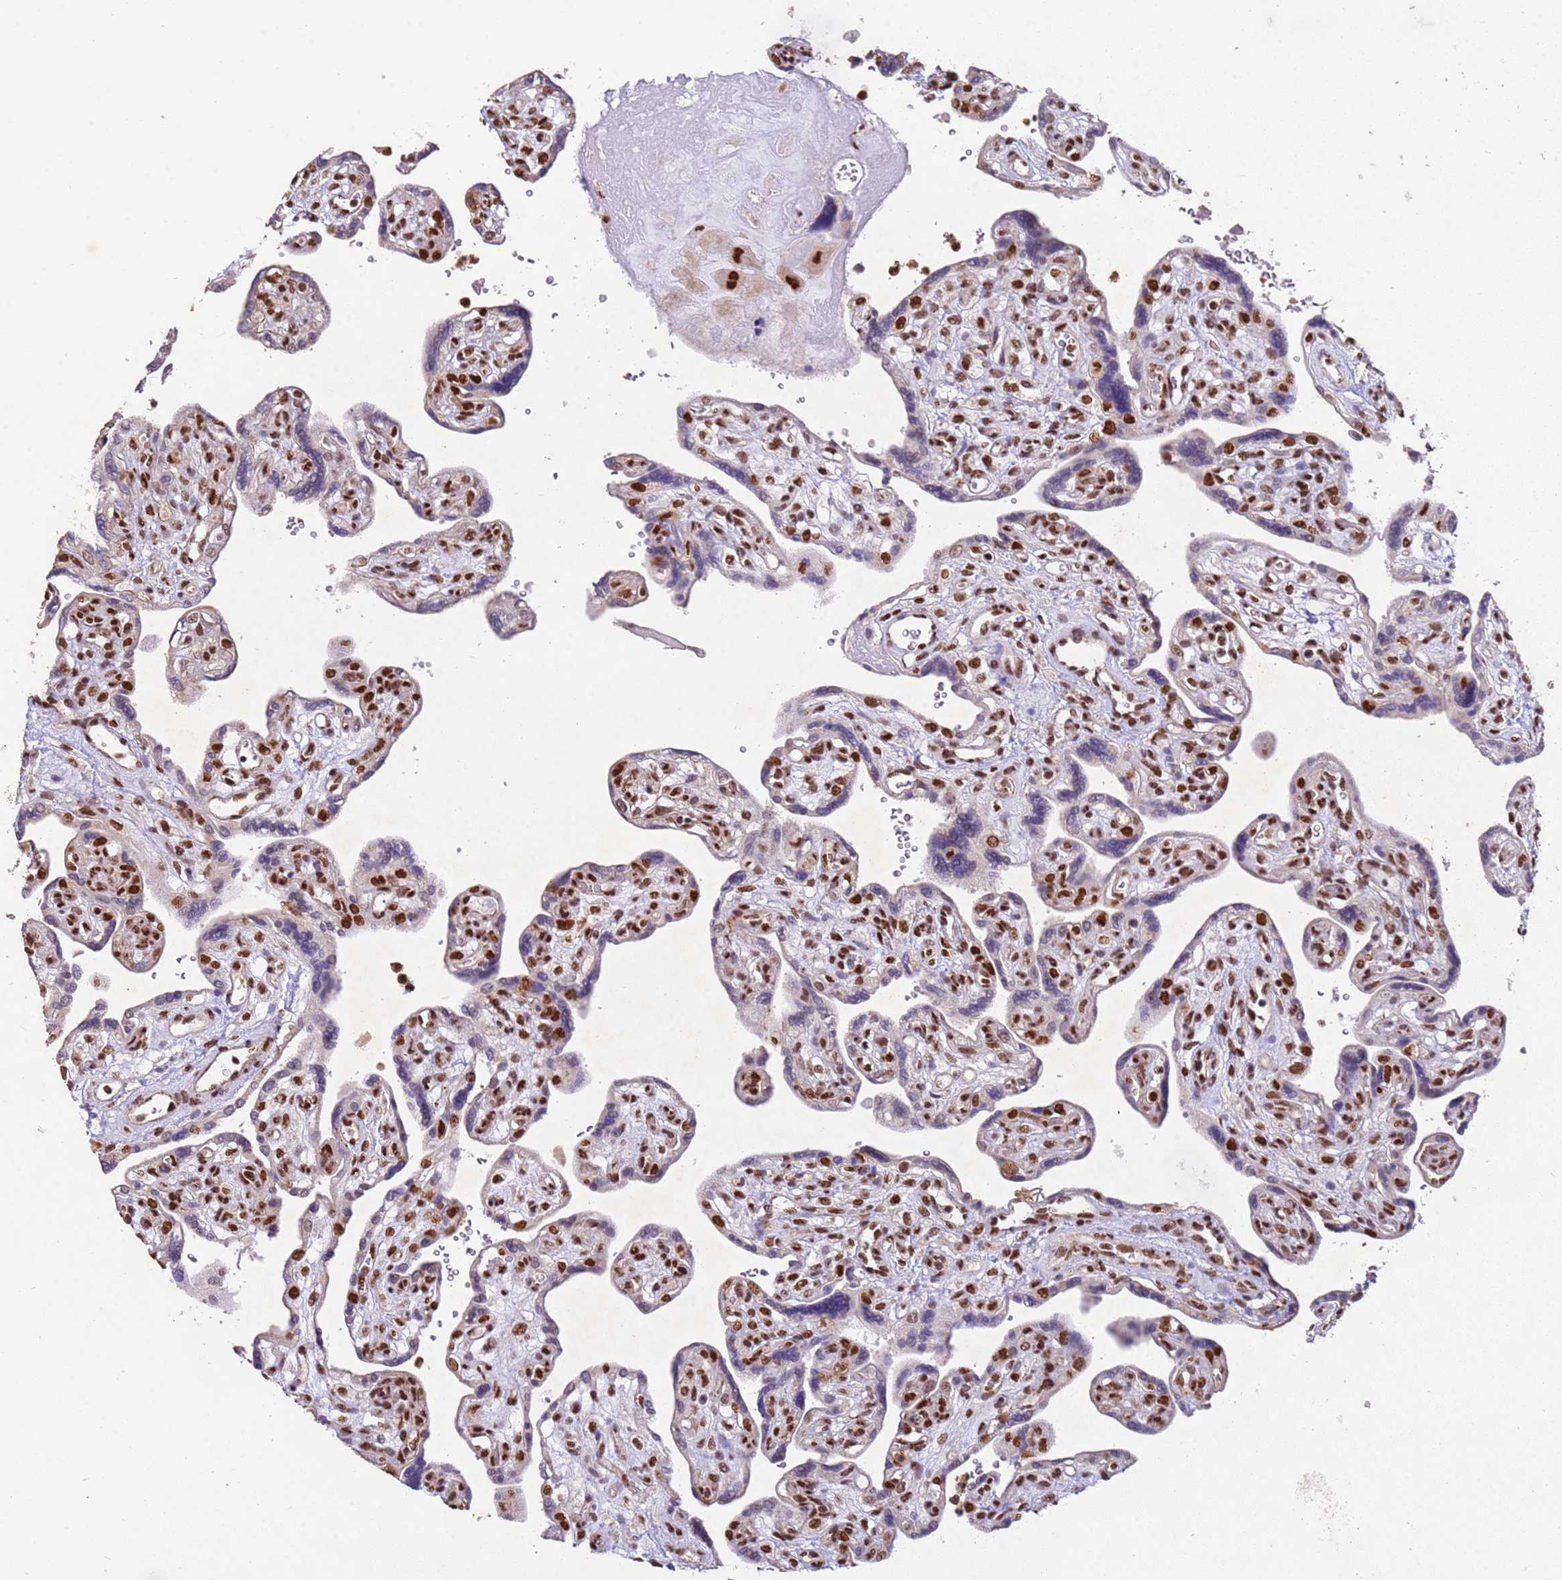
{"staining": {"intensity": "moderate", "quantity": "25%-75%", "location": "nuclear"}, "tissue": "placenta", "cell_type": "Trophoblastic cells", "image_type": "normal", "snomed": [{"axis": "morphology", "description": "Normal tissue, NOS"}, {"axis": "topography", "description": "Placenta"}], "caption": "Benign placenta was stained to show a protein in brown. There is medium levels of moderate nuclear staining in about 25%-75% of trophoblastic cells. The protein of interest is stained brown, and the nuclei are stained in blue (DAB IHC with brightfield microscopy, high magnification).", "gene": "ESF1", "patient": {"sex": "female", "age": 39}}